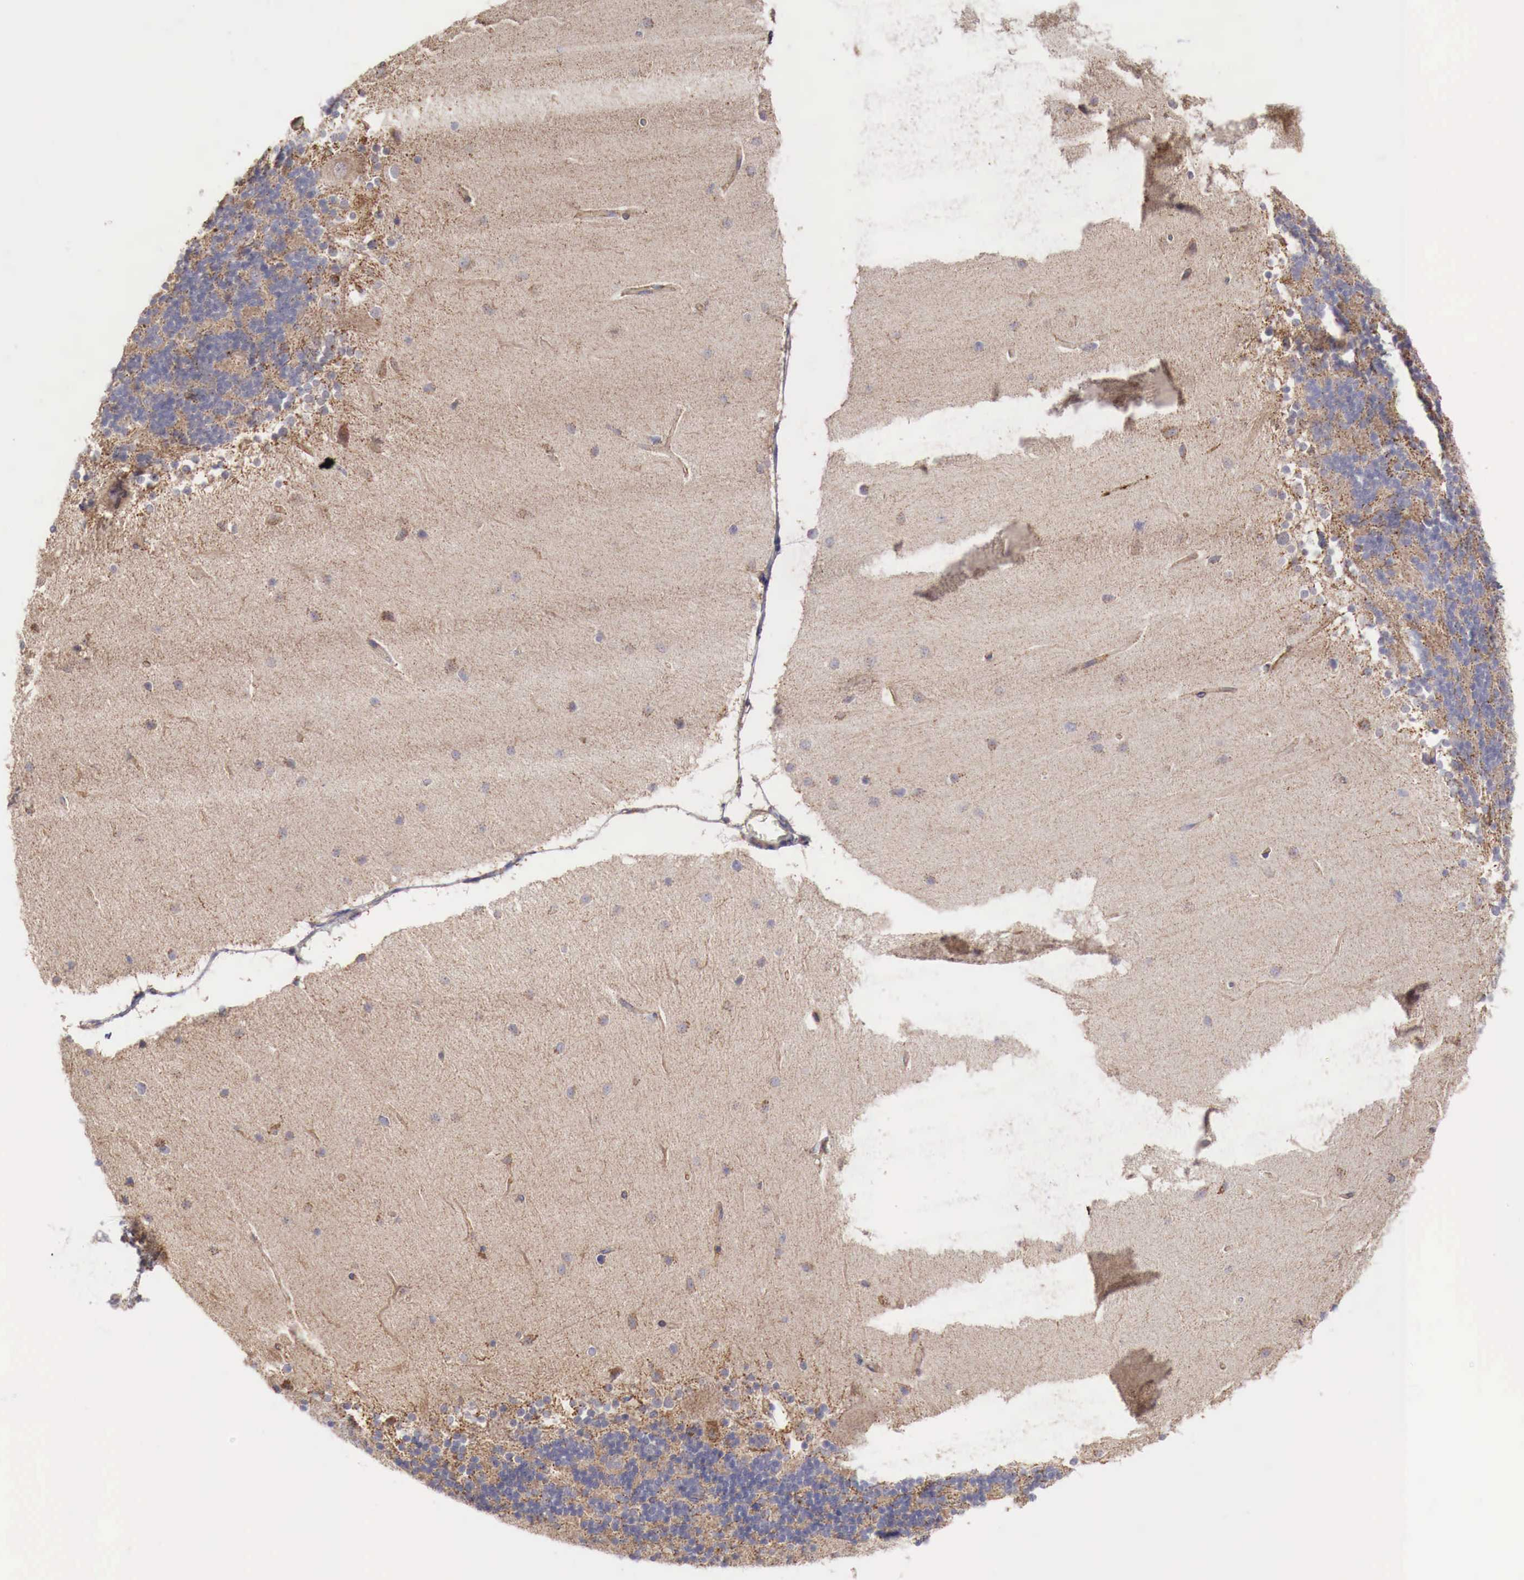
{"staining": {"intensity": "negative", "quantity": "none", "location": "none"}, "tissue": "cerebellum", "cell_type": "Cells in granular layer", "image_type": "normal", "snomed": [{"axis": "morphology", "description": "Normal tissue, NOS"}, {"axis": "topography", "description": "Cerebellum"}], "caption": "A histopathology image of cerebellum stained for a protein displays no brown staining in cells in granular layer. Brightfield microscopy of immunohistochemistry (IHC) stained with DAB (brown) and hematoxylin (blue), captured at high magnification.", "gene": "XPNPEP3", "patient": {"sex": "female", "age": 54}}